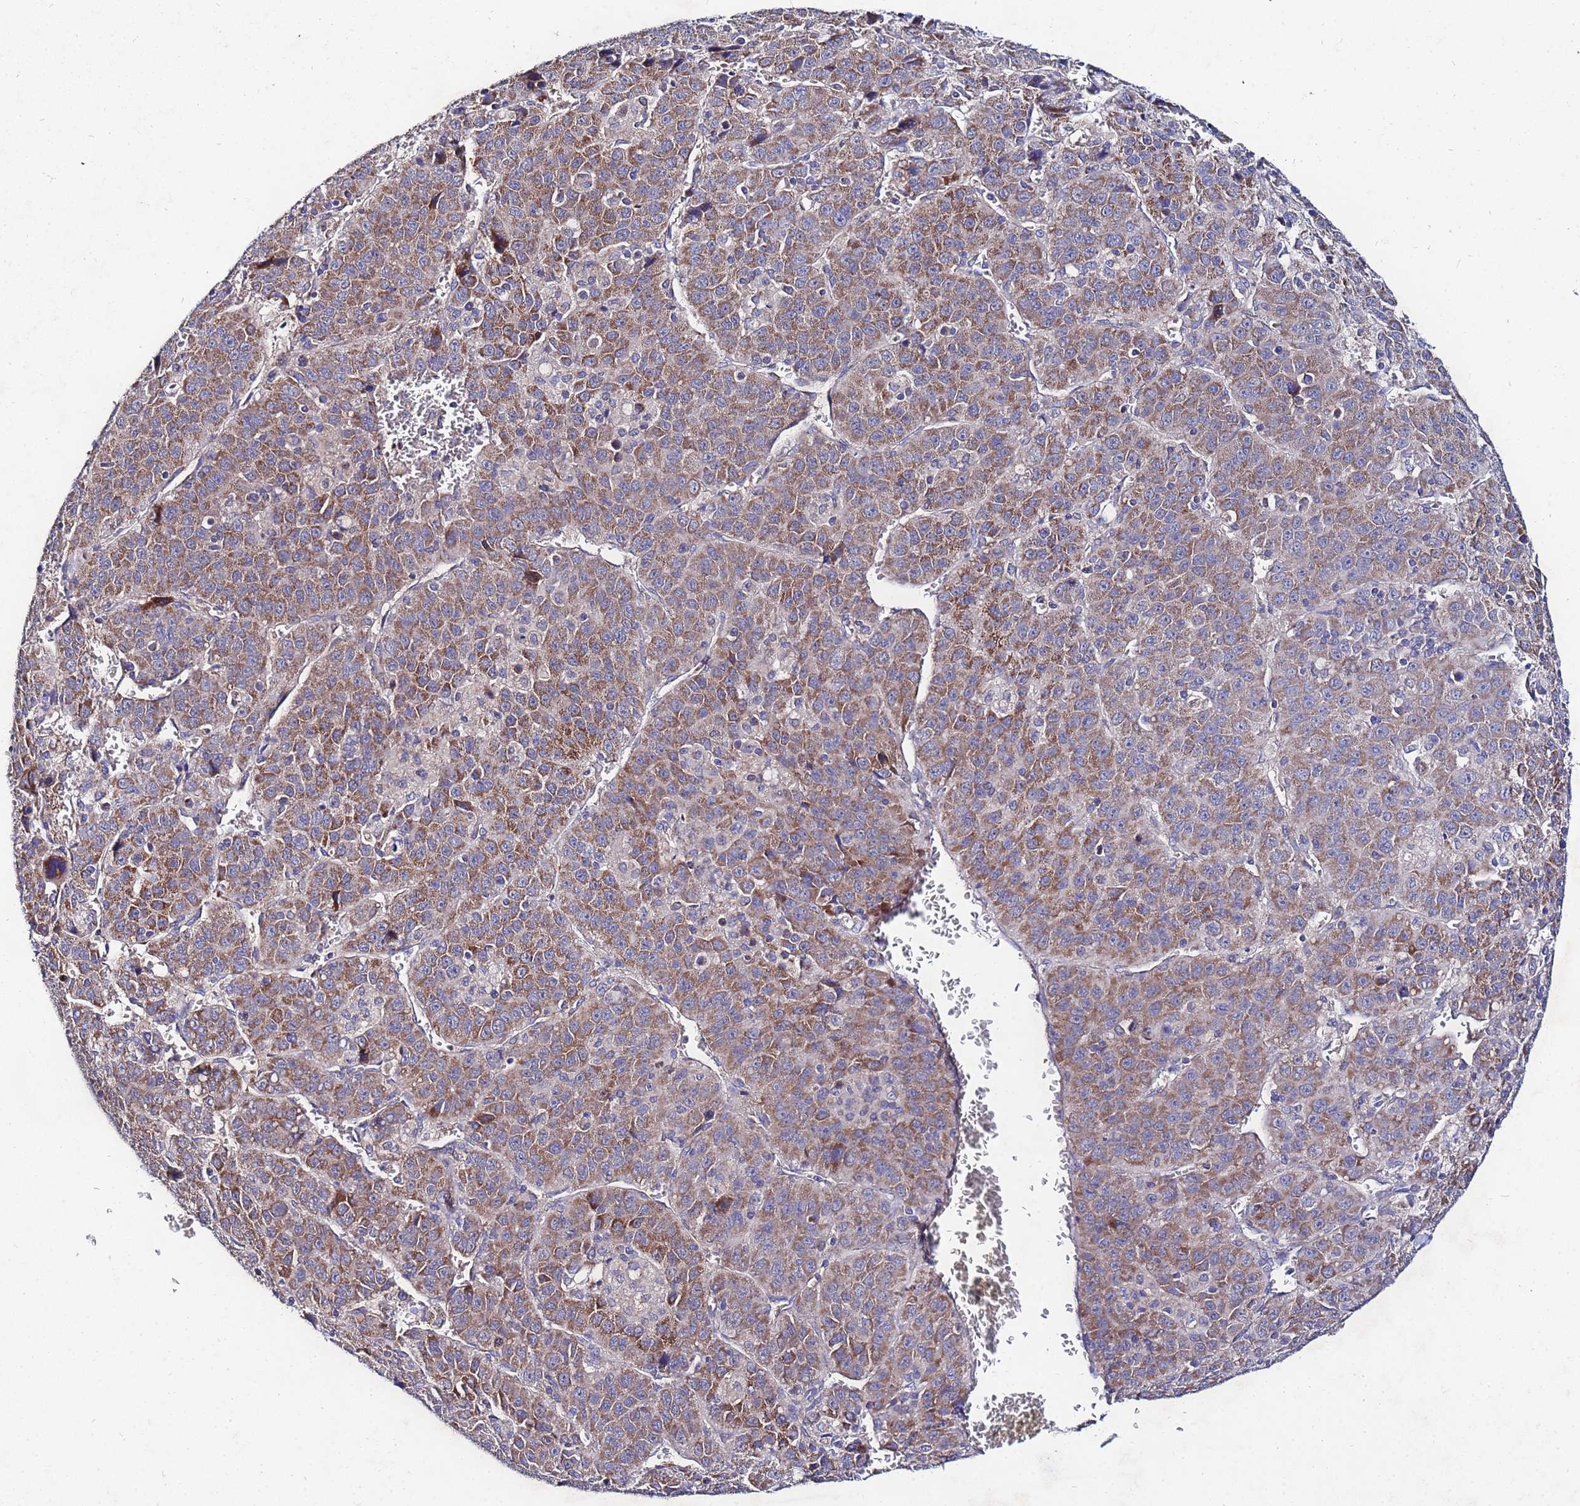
{"staining": {"intensity": "moderate", "quantity": ">75%", "location": "cytoplasmic/membranous"}, "tissue": "liver cancer", "cell_type": "Tumor cells", "image_type": "cancer", "snomed": [{"axis": "morphology", "description": "Carcinoma, Hepatocellular, NOS"}, {"axis": "topography", "description": "Liver"}], "caption": "Protein expression analysis of hepatocellular carcinoma (liver) exhibits moderate cytoplasmic/membranous positivity in approximately >75% of tumor cells.", "gene": "FAHD2A", "patient": {"sex": "female", "age": 53}}